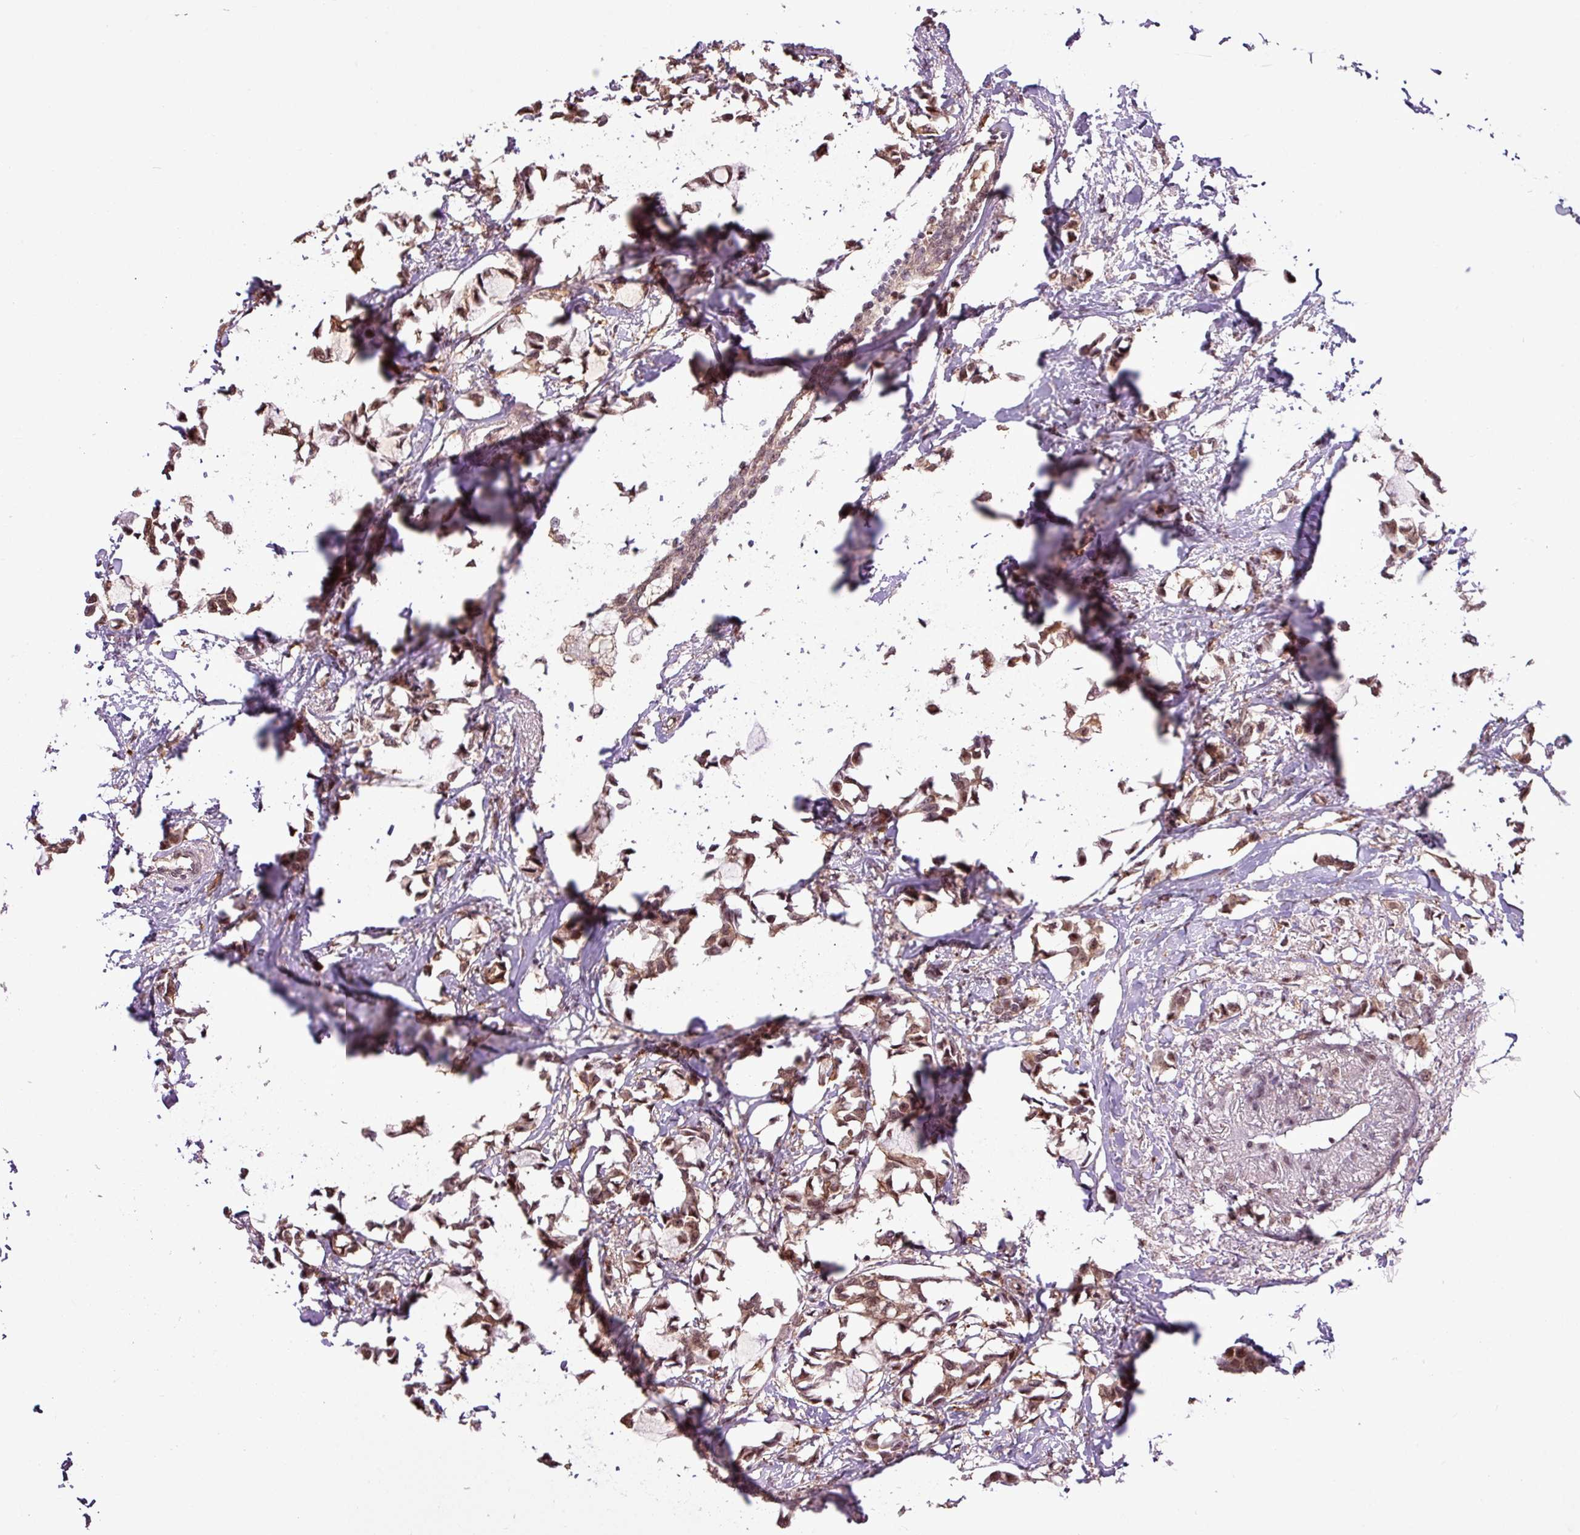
{"staining": {"intensity": "moderate", "quantity": ">75%", "location": "cytoplasmic/membranous,nuclear"}, "tissue": "breast cancer", "cell_type": "Tumor cells", "image_type": "cancer", "snomed": [{"axis": "morphology", "description": "Duct carcinoma"}, {"axis": "topography", "description": "Breast"}], "caption": "A brown stain labels moderate cytoplasmic/membranous and nuclear expression of a protein in breast cancer (intraductal carcinoma) tumor cells.", "gene": "ITPKC", "patient": {"sex": "female", "age": 73}}